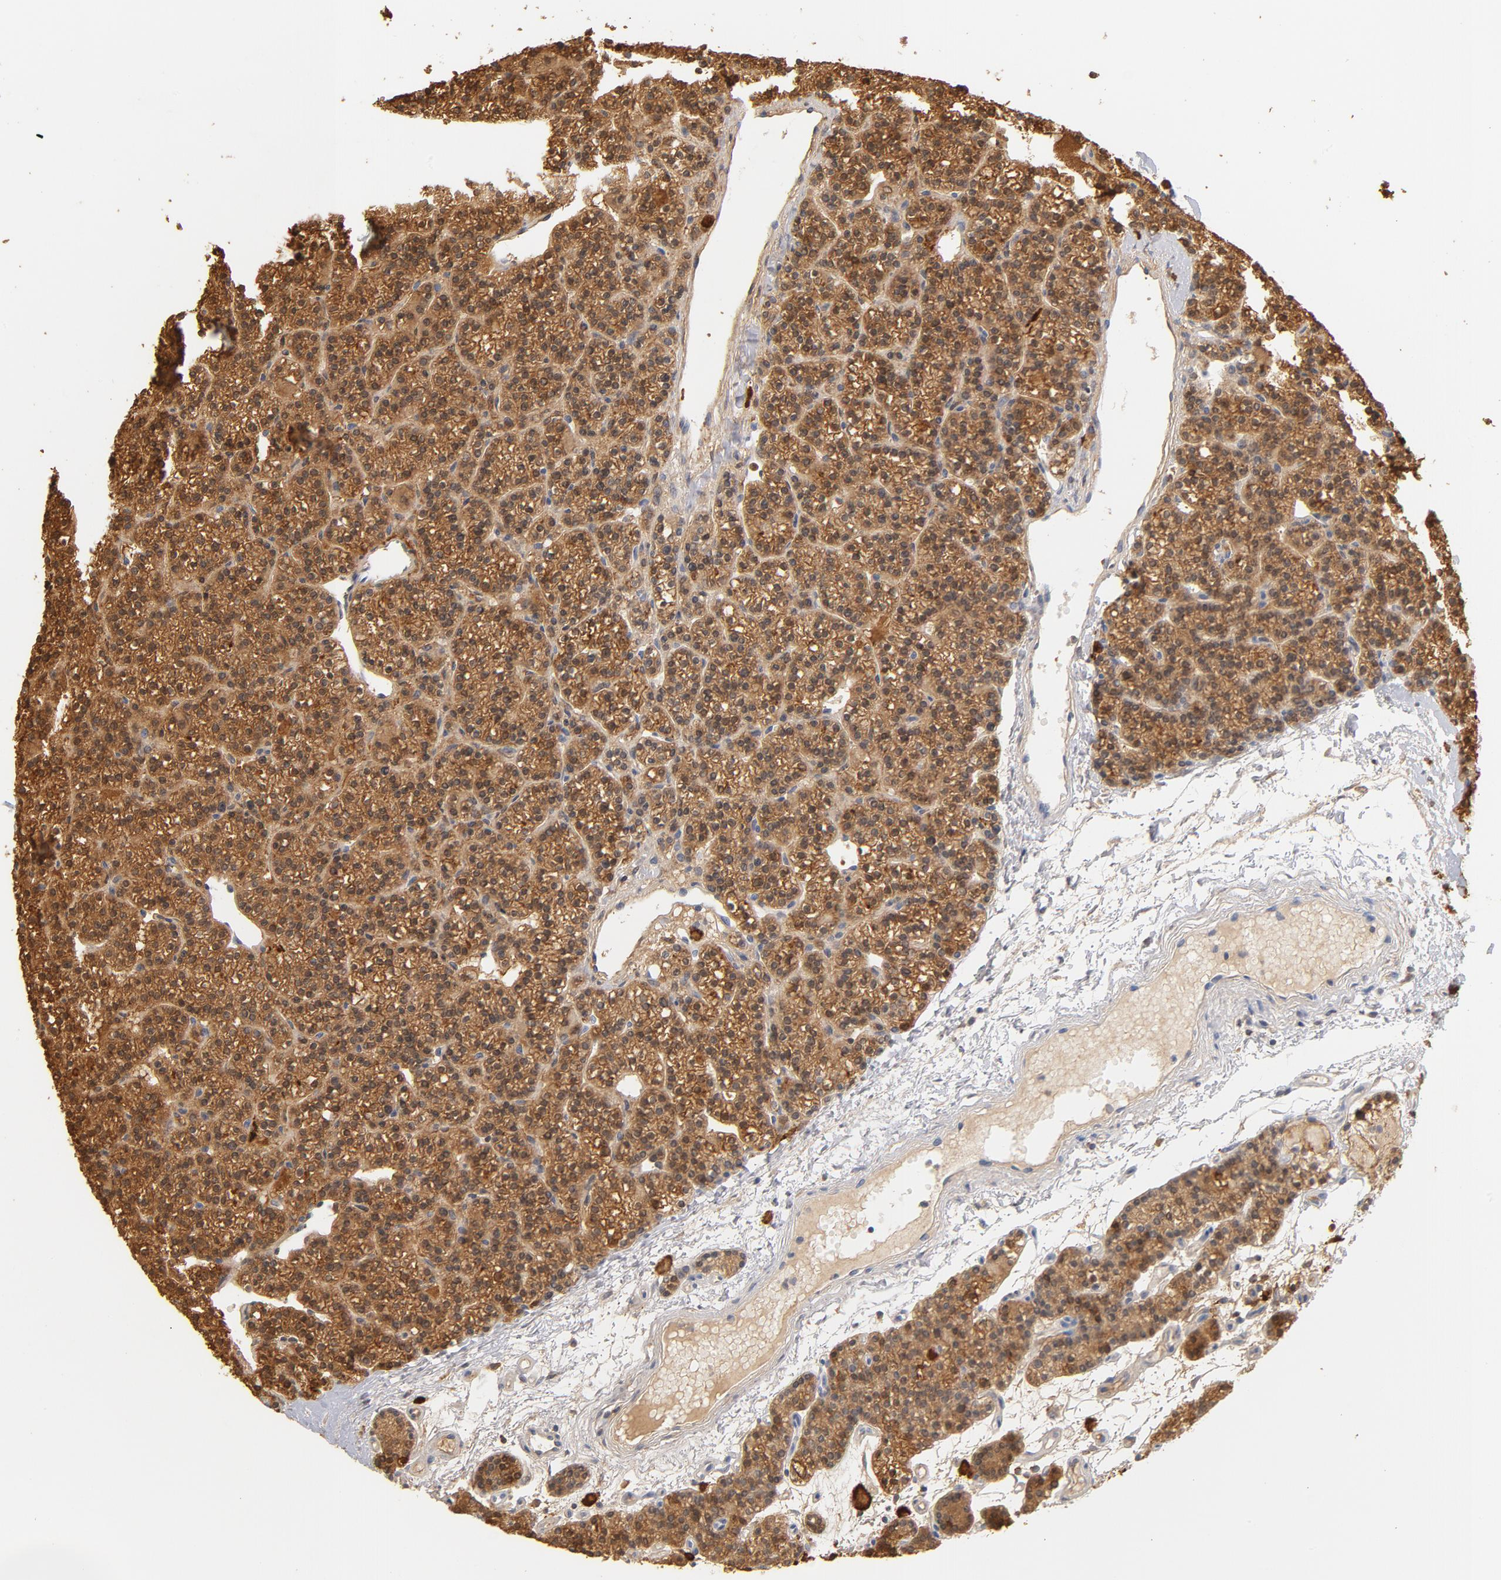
{"staining": {"intensity": "moderate", "quantity": ">75%", "location": "cytoplasmic/membranous"}, "tissue": "parathyroid gland", "cell_type": "Glandular cells", "image_type": "normal", "snomed": [{"axis": "morphology", "description": "Normal tissue, NOS"}, {"axis": "topography", "description": "Parathyroid gland"}], "caption": "This is a micrograph of IHC staining of unremarkable parathyroid gland, which shows moderate positivity in the cytoplasmic/membranous of glandular cells.", "gene": "EZR", "patient": {"sex": "female", "age": 50}}